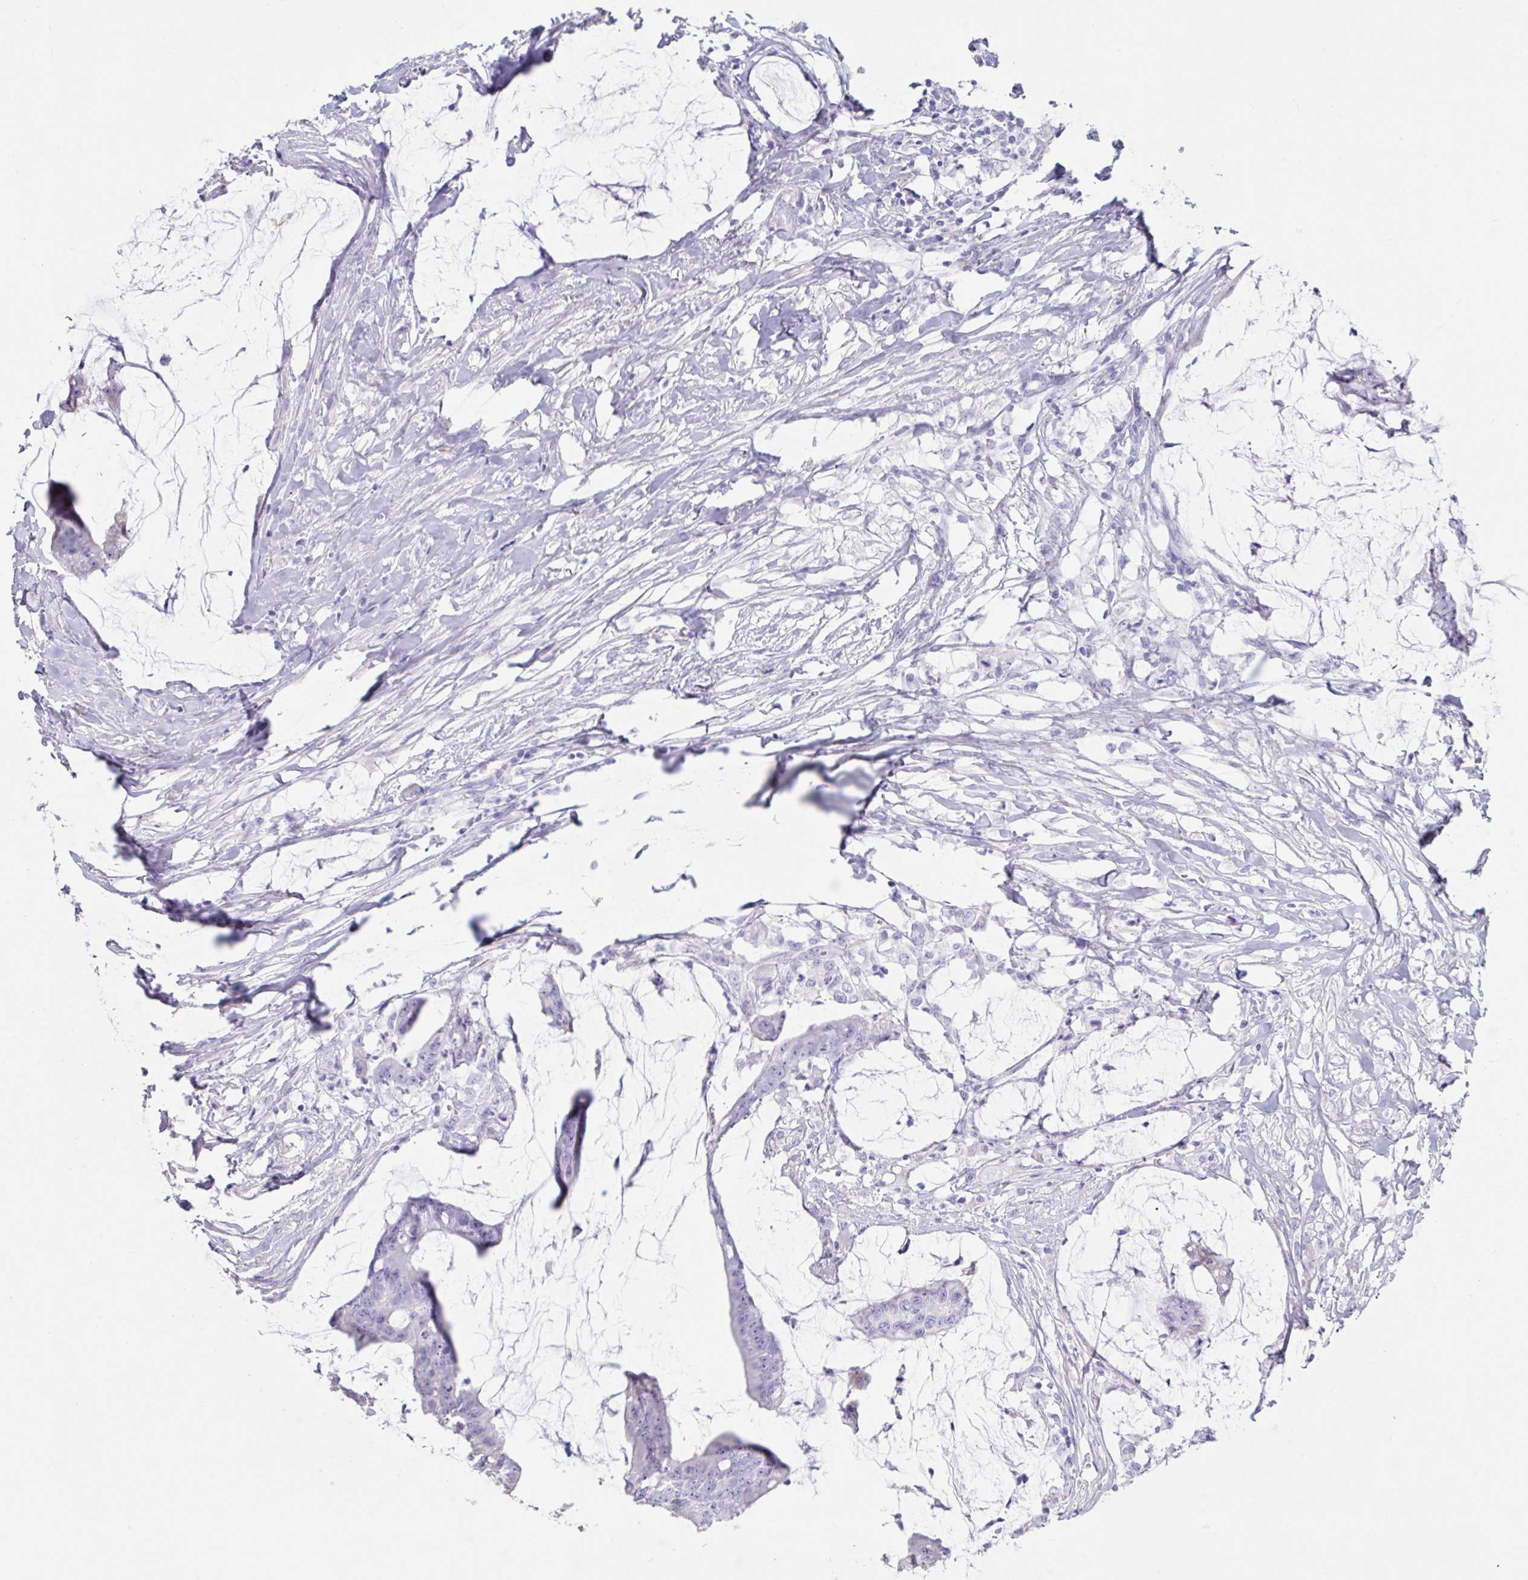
{"staining": {"intensity": "negative", "quantity": "none", "location": "none"}, "tissue": "colorectal cancer", "cell_type": "Tumor cells", "image_type": "cancer", "snomed": [{"axis": "morphology", "description": "Adenocarcinoma, NOS"}, {"axis": "topography", "description": "Colon"}], "caption": "The image displays no significant positivity in tumor cells of colorectal cancer (adenocarcinoma).", "gene": "TNNC1", "patient": {"sex": "male", "age": 62}}